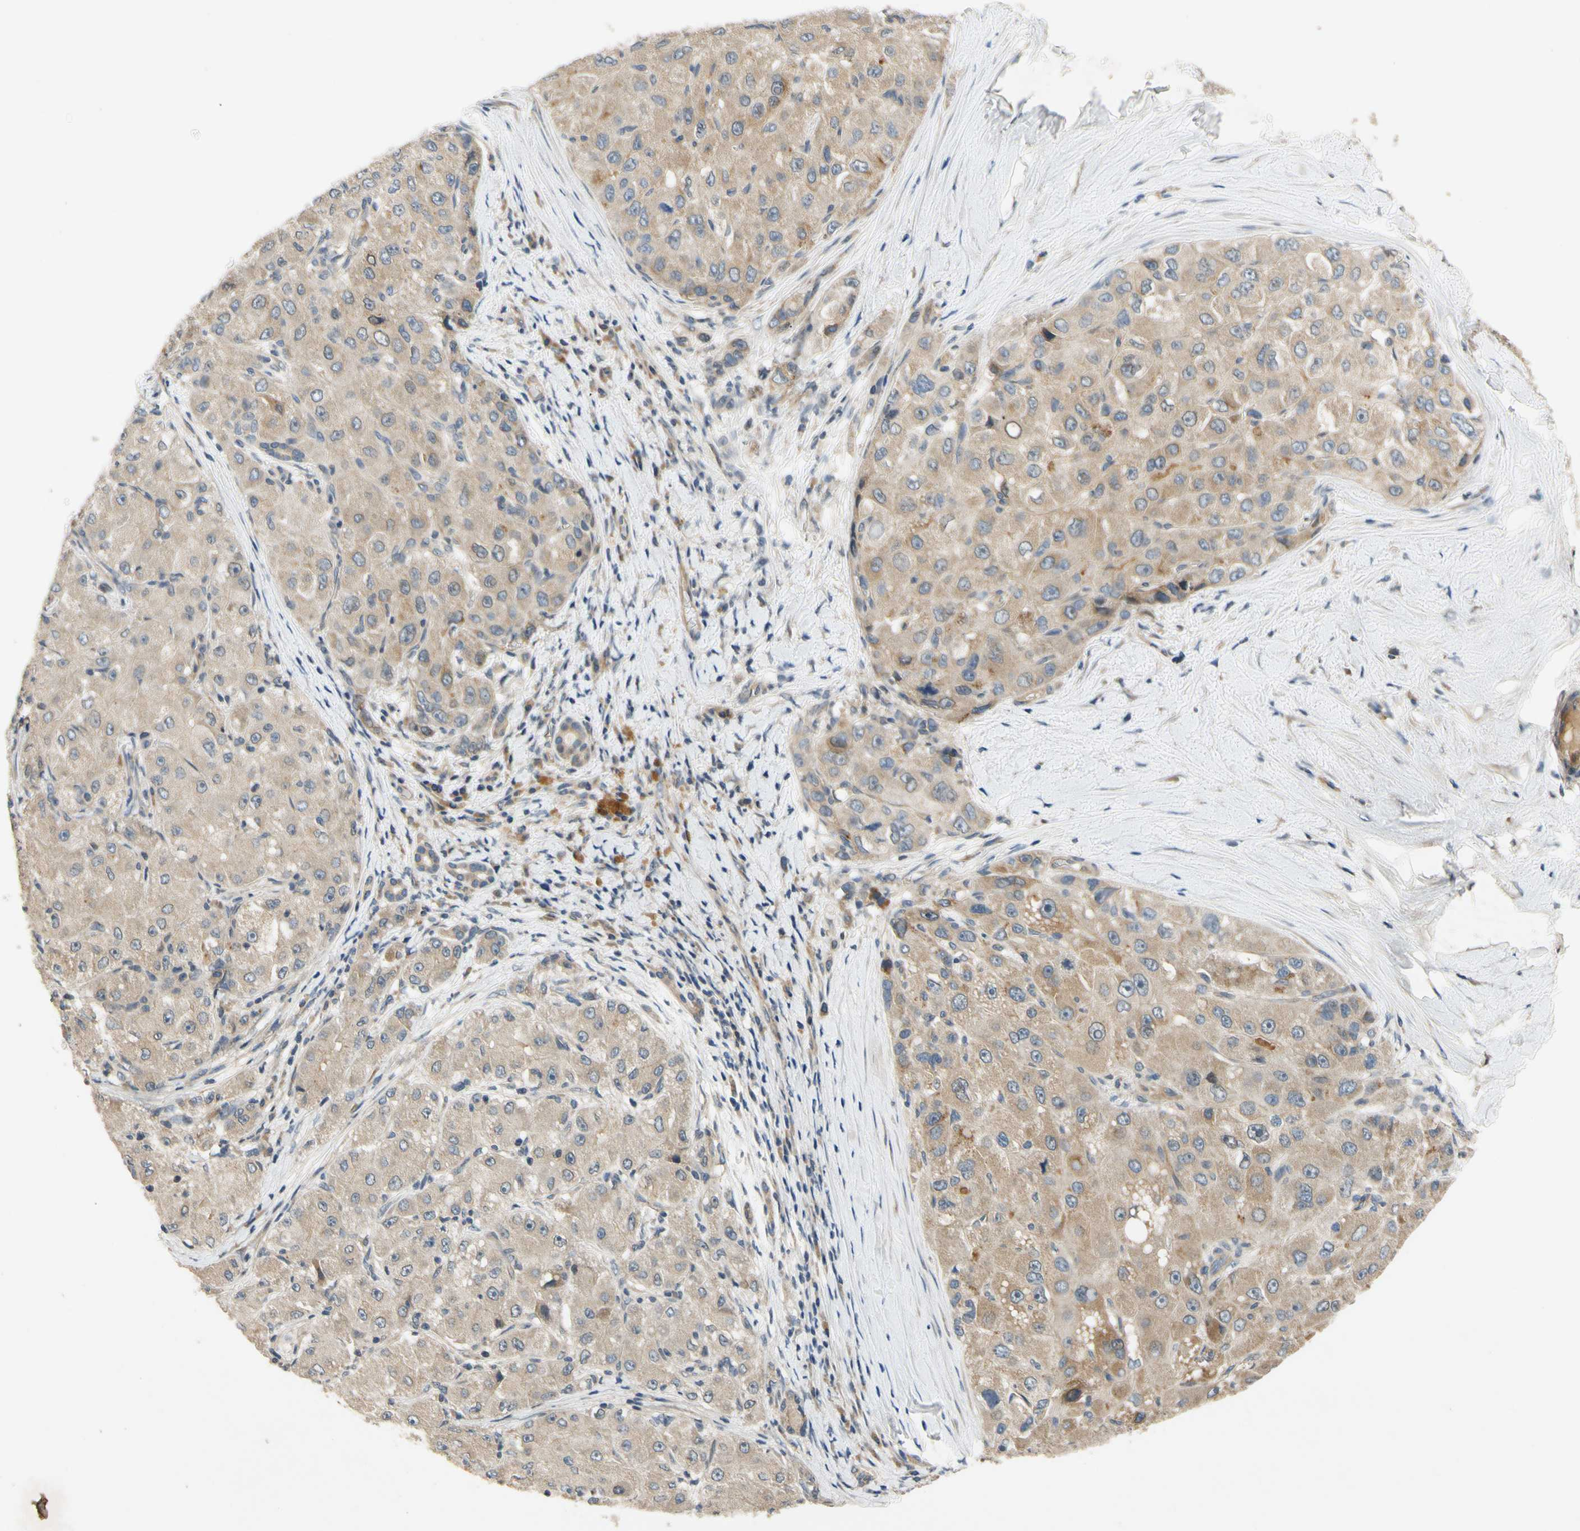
{"staining": {"intensity": "weak", "quantity": ">75%", "location": "cytoplasmic/membranous"}, "tissue": "liver cancer", "cell_type": "Tumor cells", "image_type": "cancer", "snomed": [{"axis": "morphology", "description": "Carcinoma, Hepatocellular, NOS"}, {"axis": "topography", "description": "Liver"}], "caption": "Liver cancer (hepatocellular carcinoma) stained for a protein (brown) shows weak cytoplasmic/membranous positive staining in about >75% of tumor cells.", "gene": "ALKBH3", "patient": {"sex": "male", "age": 80}}